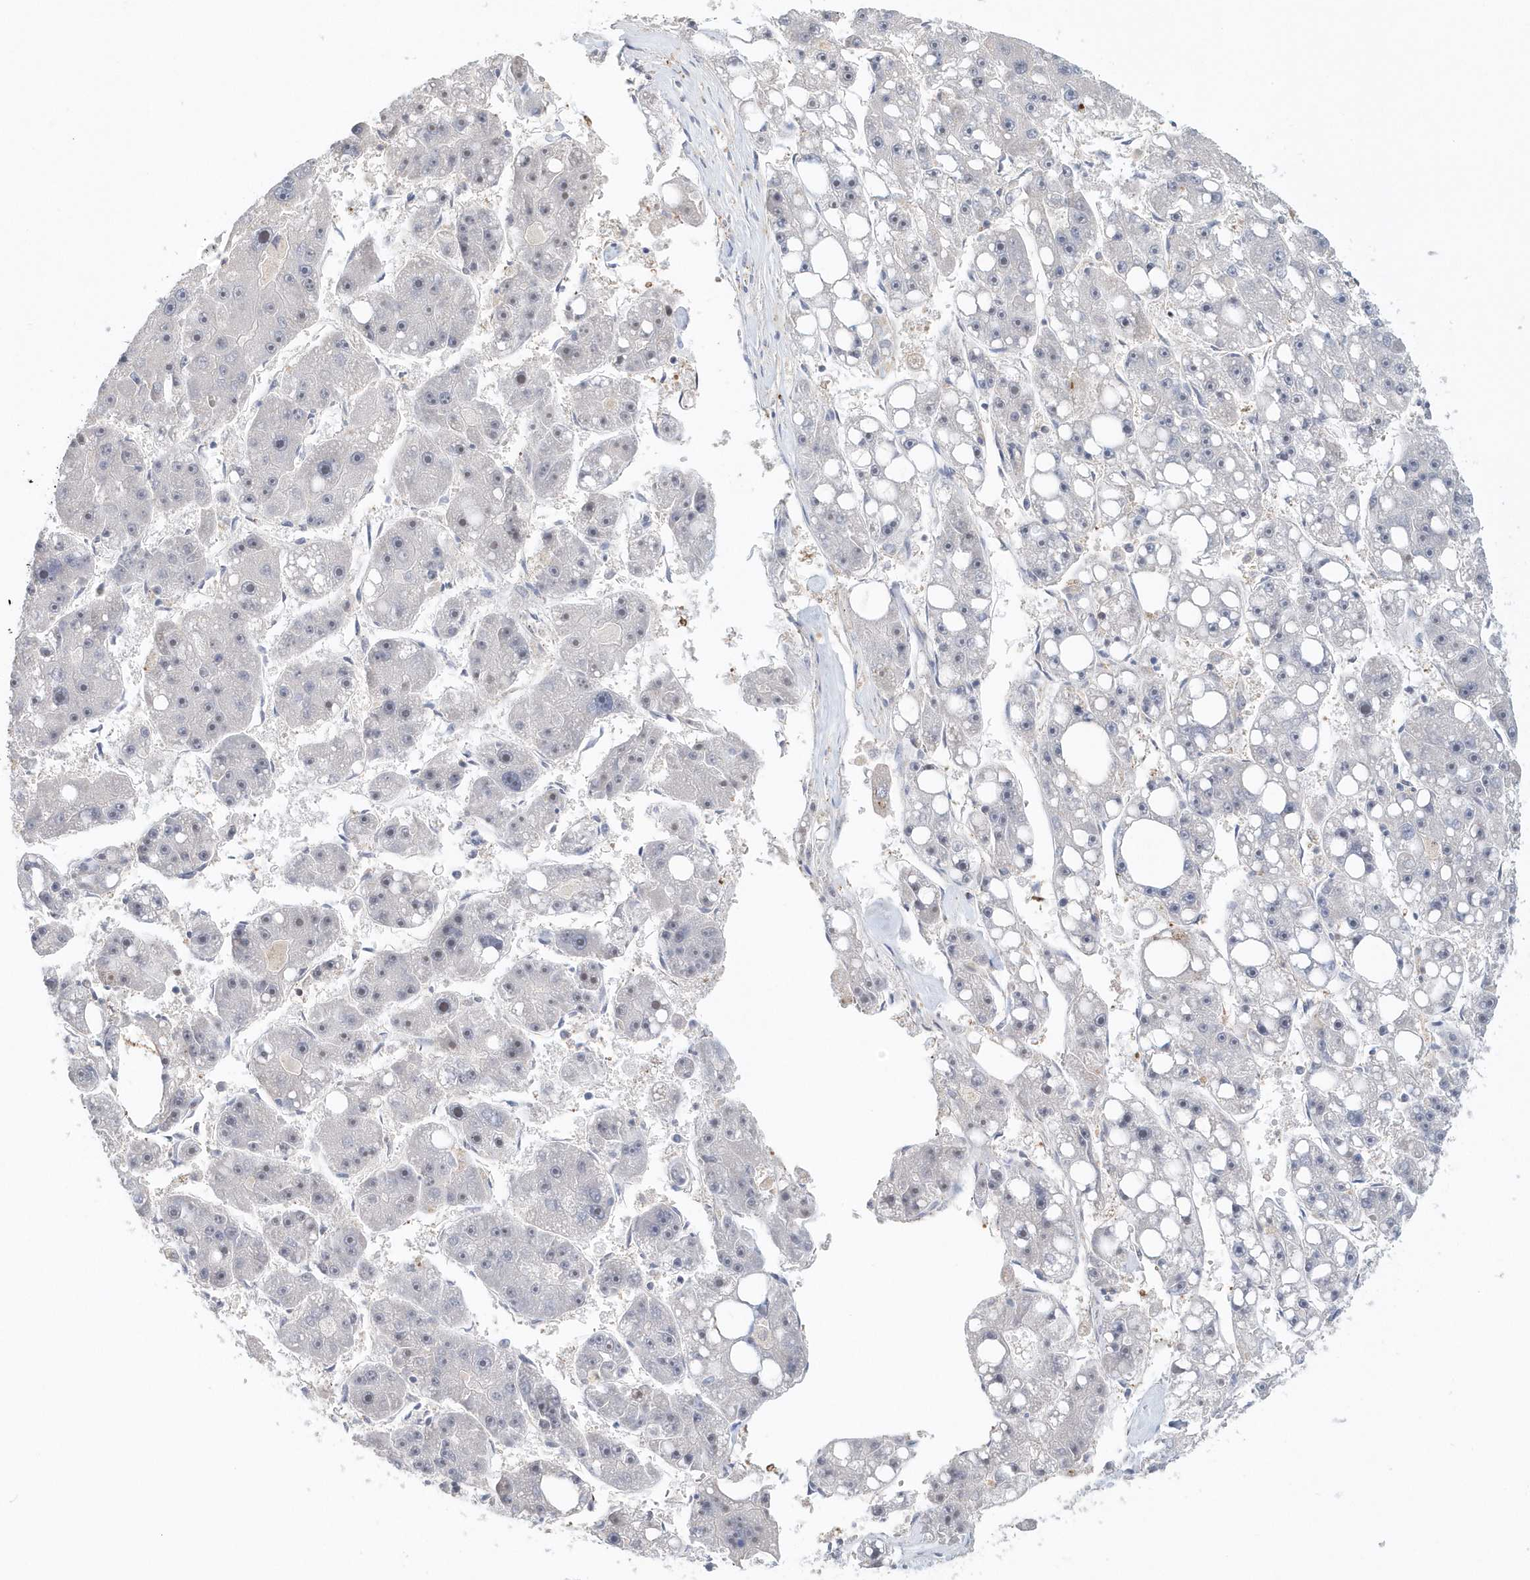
{"staining": {"intensity": "negative", "quantity": "none", "location": "none"}, "tissue": "liver cancer", "cell_type": "Tumor cells", "image_type": "cancer", "snomed": [{"axis": "morphology", "description": "Carcinoma, Hepatocellular, NOS"}, {"axis": "topography", "description": "Liver"}], "caption": "High magnification brightfield microscopy of liver cancer (hepatocellular carcinoma) stained with DAB (3,3'-diaminobenzidine) (brown) and counterstained with hematoxylin (blue): tumor cells show no significant expression.", "gene": "SUMO2", "patient": {"sex": "female", "age": 61}}